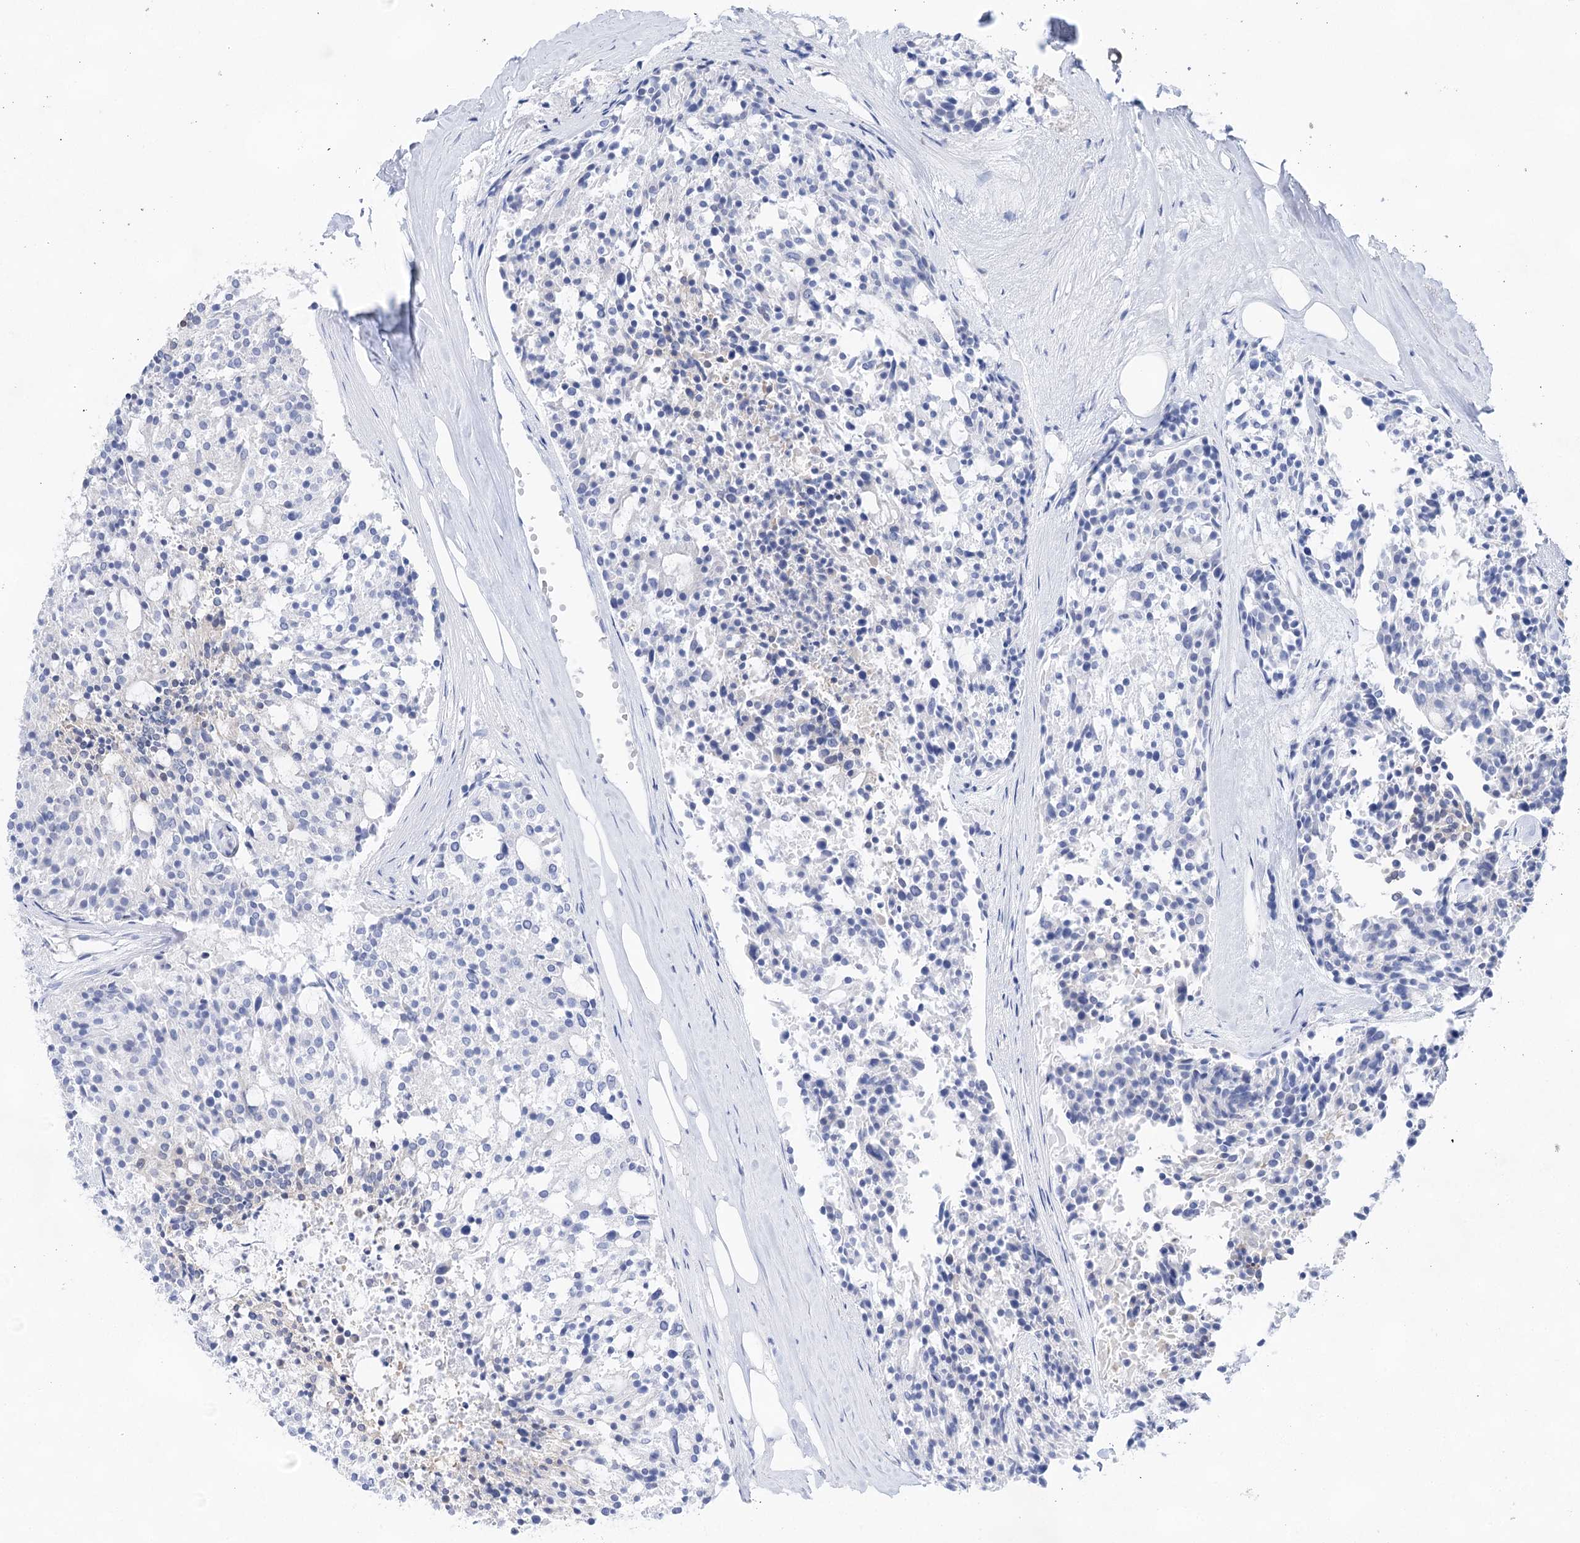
{"staining": {"intensity": "negative", "quantity": "none", "location": "none"}, "tissue": "carcinoid", "cell_type": "Tumor cells", "image_type": "cancer", "snomed": [{"axis": "morphology", "description": "Carcinoid, malignant, NOS"}, {"axis": "topography", "description": "Pancreas"}], "caption": "Tumor cells are negative for brown protein staining in carcinoid (malignant).", "gene": "LALBA", "patient": {"sex": "female", "age": 54}}